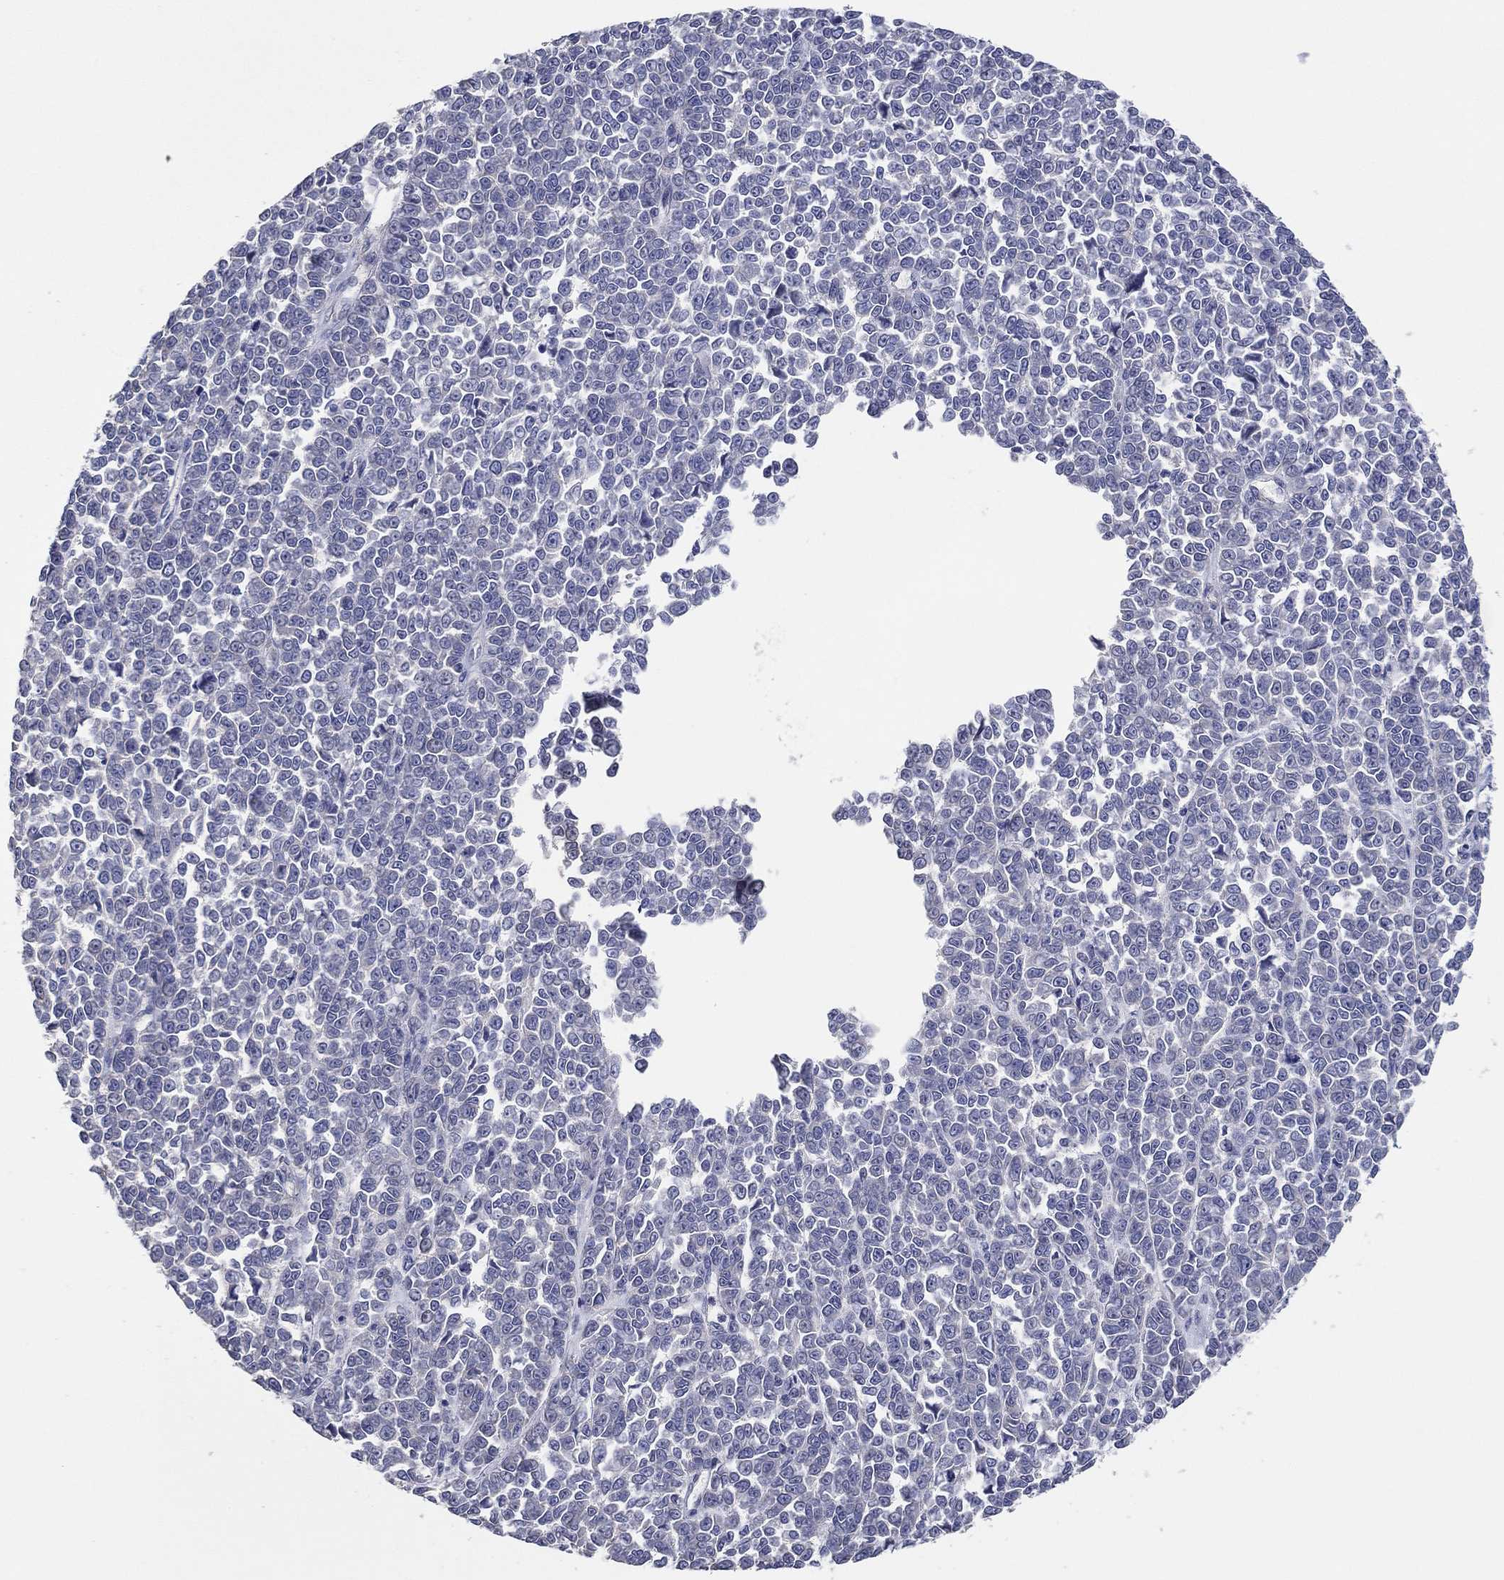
{"staining": {"intensity": "negative", "quantity": "none", "location": "none"}, "tissue": "melanoma", "cell_type": "Tumor cells", "image_type": "cancer", "snomed": [{"axis": "morphology", "description": "Malignant melanoma, NOS"}, {"axis": "topography", "description": "Skin"}], "caption": "Melanoma was stained to show a protein in brown. There is no significant expression in tumor cells.", "gene": "DOCK3", "patient": {"sex": "female", "age": 95}}